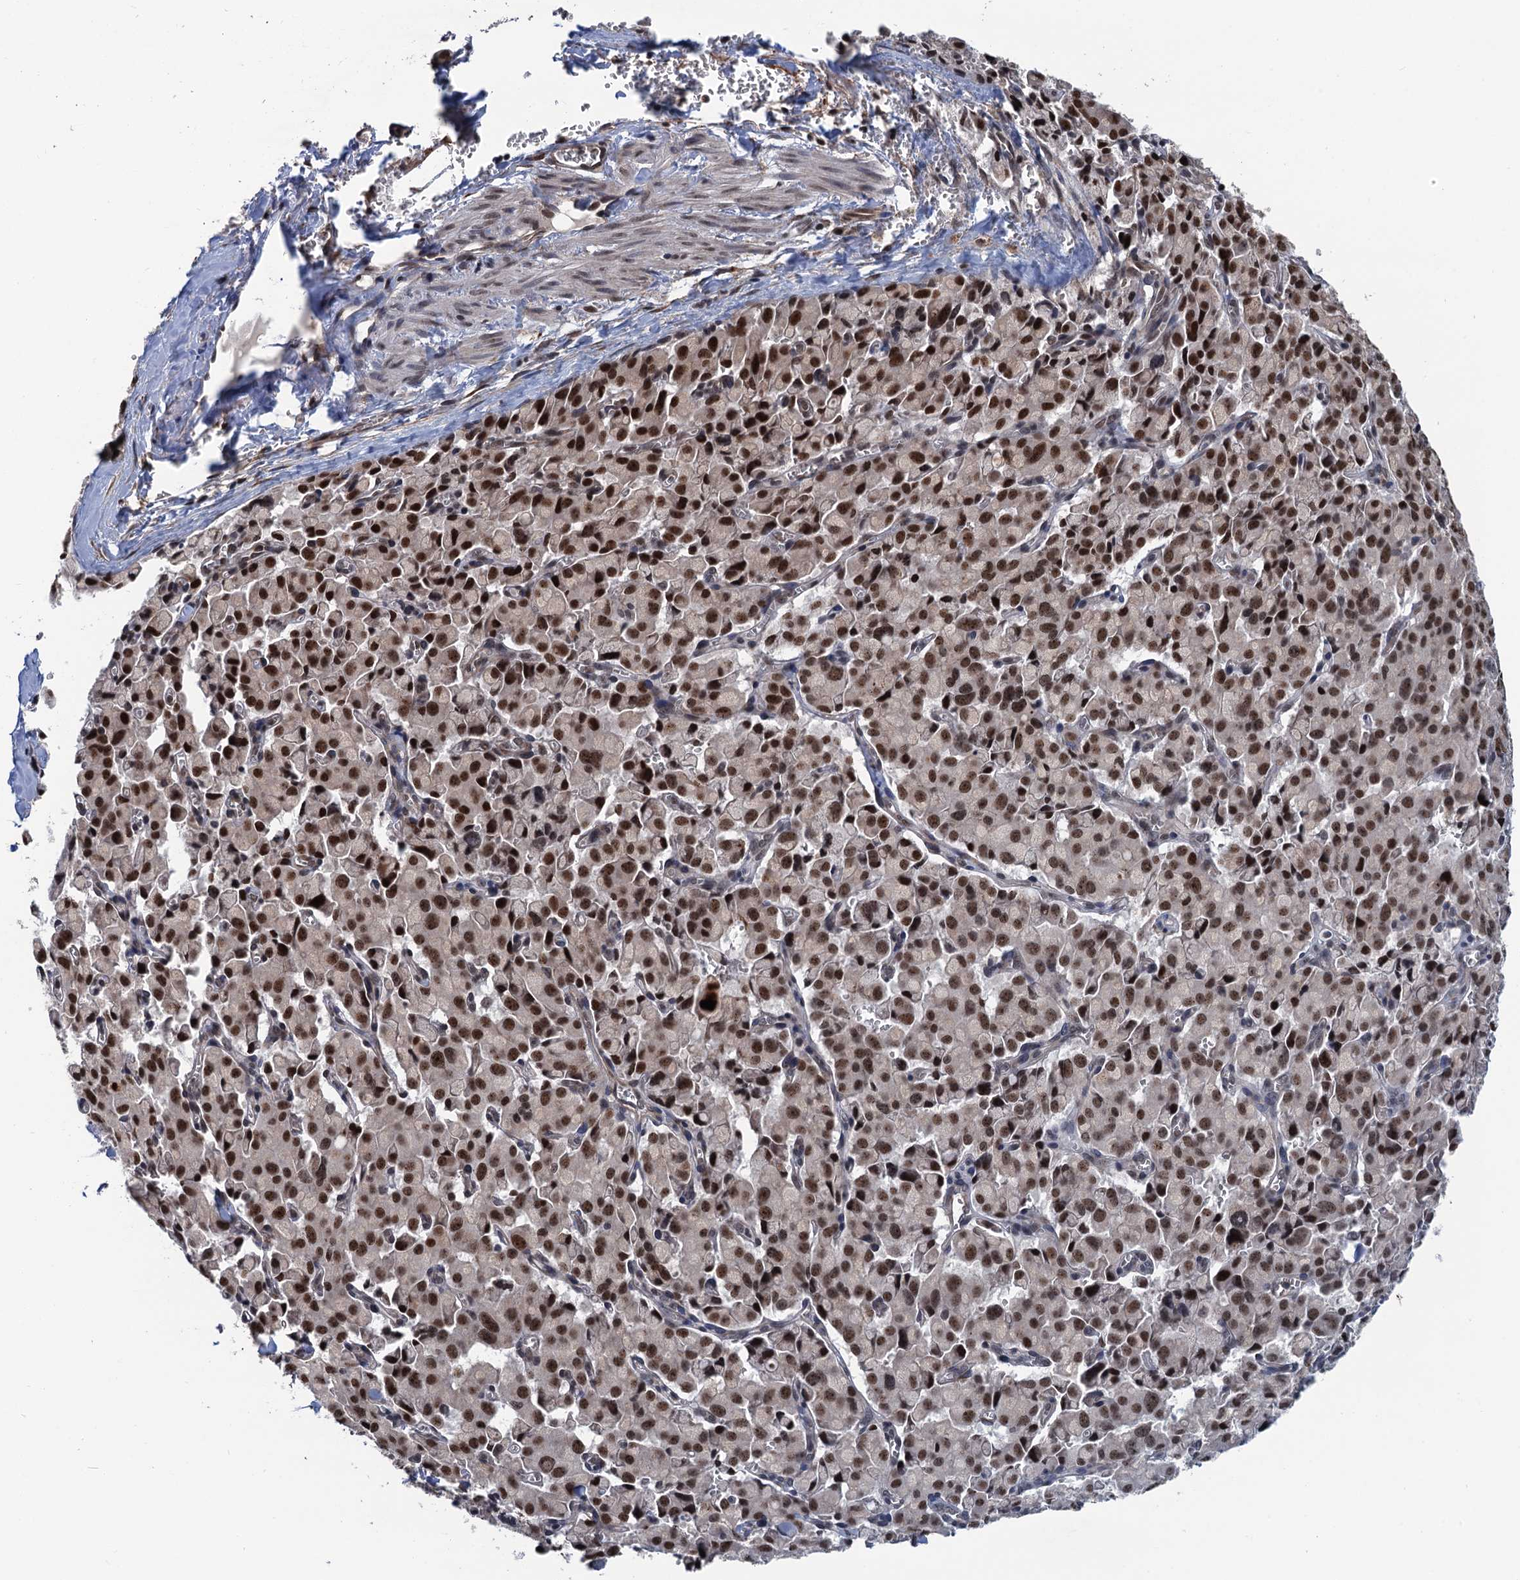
{"staining": {"intensity": "strong", "quantity": "25%-75%", "location": "nuclear"}, "tissue": "pancreatic cancer", "cell_type": "Tumor cells", "image_type": "cancer", "snomed": [{"axis": "morphology", "description": "Adenocarcinoma, NOS"}, {"axis": "topography", "description": "Pancreas"}], "caption": "This image demonstrates pancreatic adenocarcinoma stained with IHC to label a protein in brown. The nuclear of tumor cells show strong positivity for the protein. Nuclei are counter-stained blue.", "gene": "RASSF4", "patient": {"sex": "male", "age": 65}}